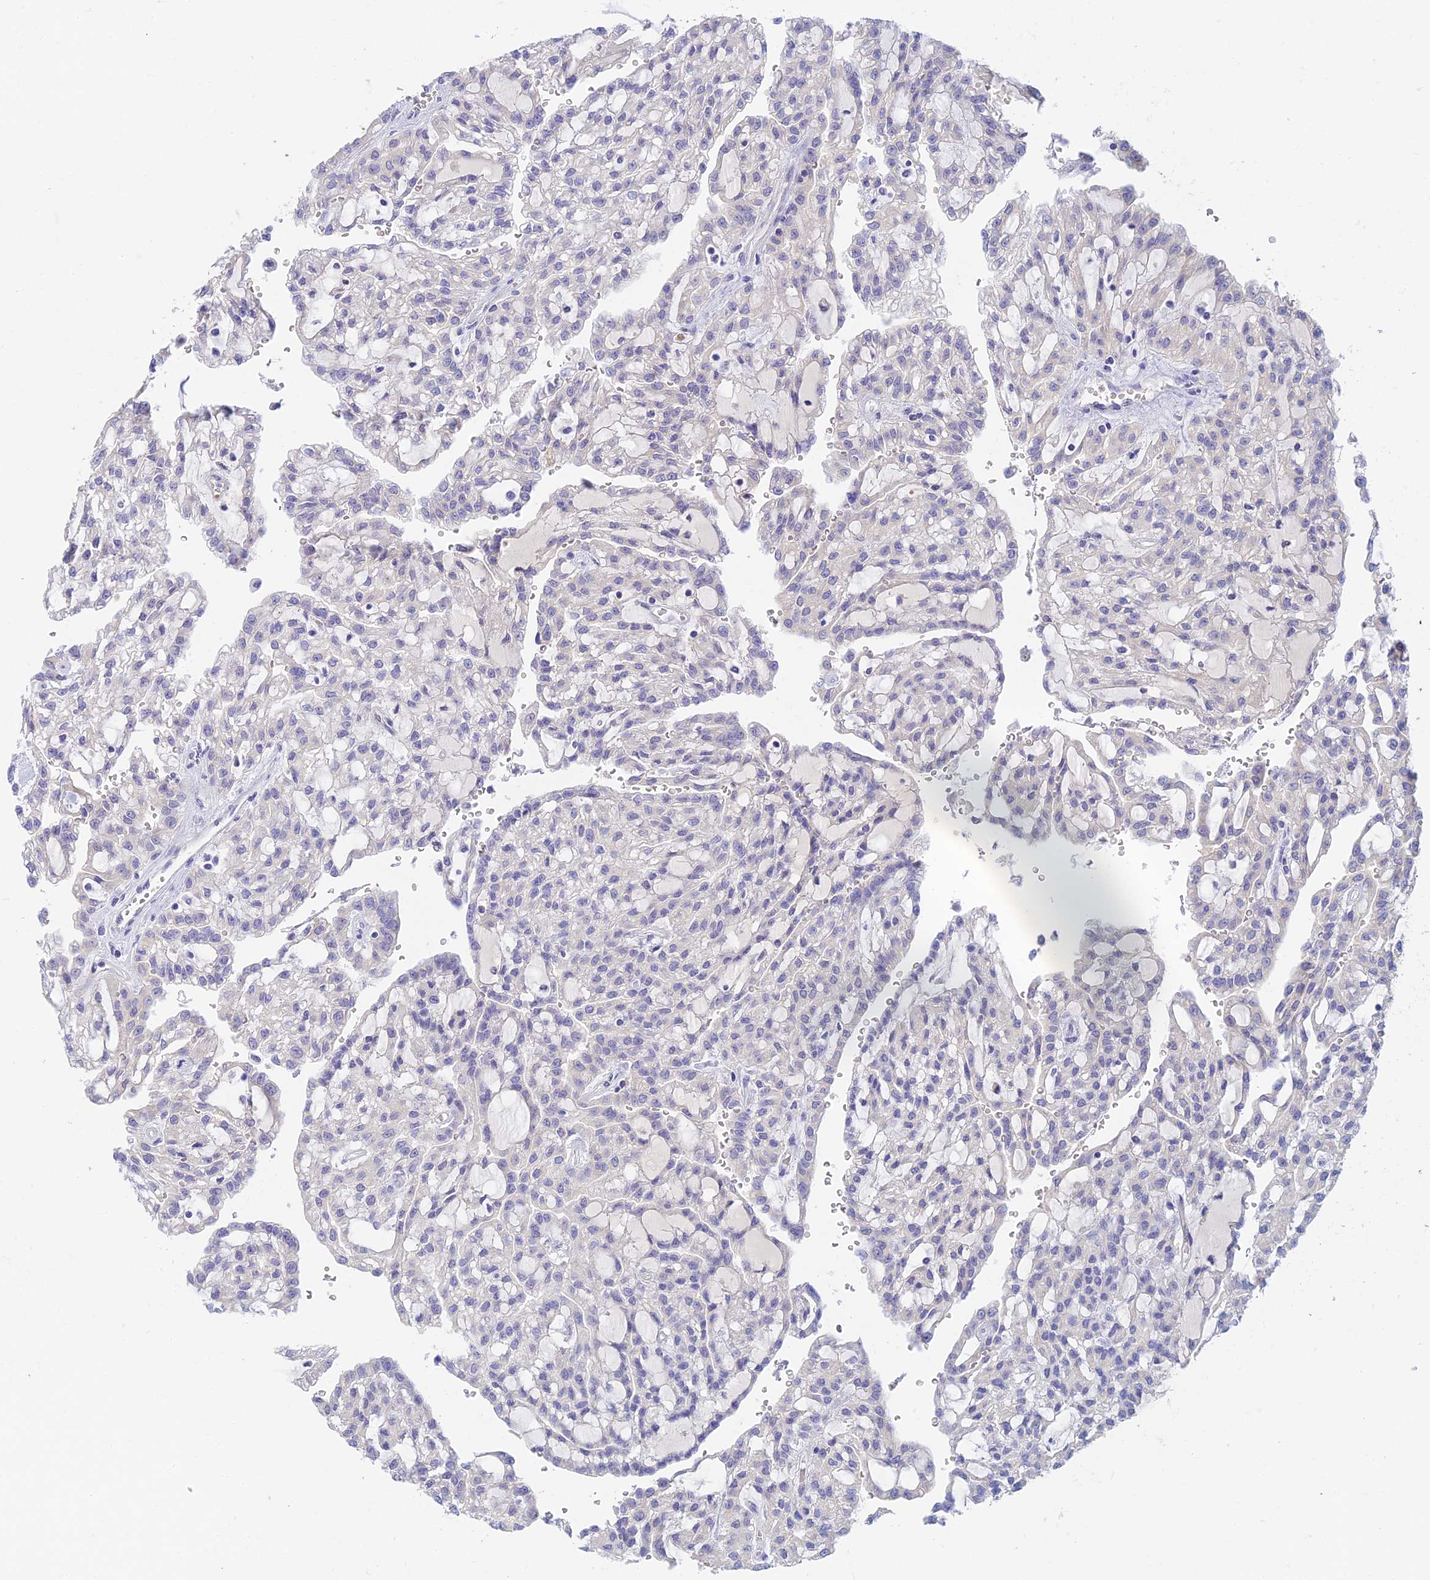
{"staining": {"intensity": "negative", "quantity": "none", "location": "none"}, "tissue": "renal cancer", "cell_type": "Tumor cells", "image_type": "cancer", "snomed": [{"axis": "morphology", "description": "Adenocarcinoma, NOS"}, {"axis": "topography", "description": "Kidney"}], "caption": "High power microscopy image of an IHC photomicrograph of renal cancer, revealing no significant positivity in tumor cells.", "gene": "INTS13", "patient": {"sex": "male", "age": 63}}